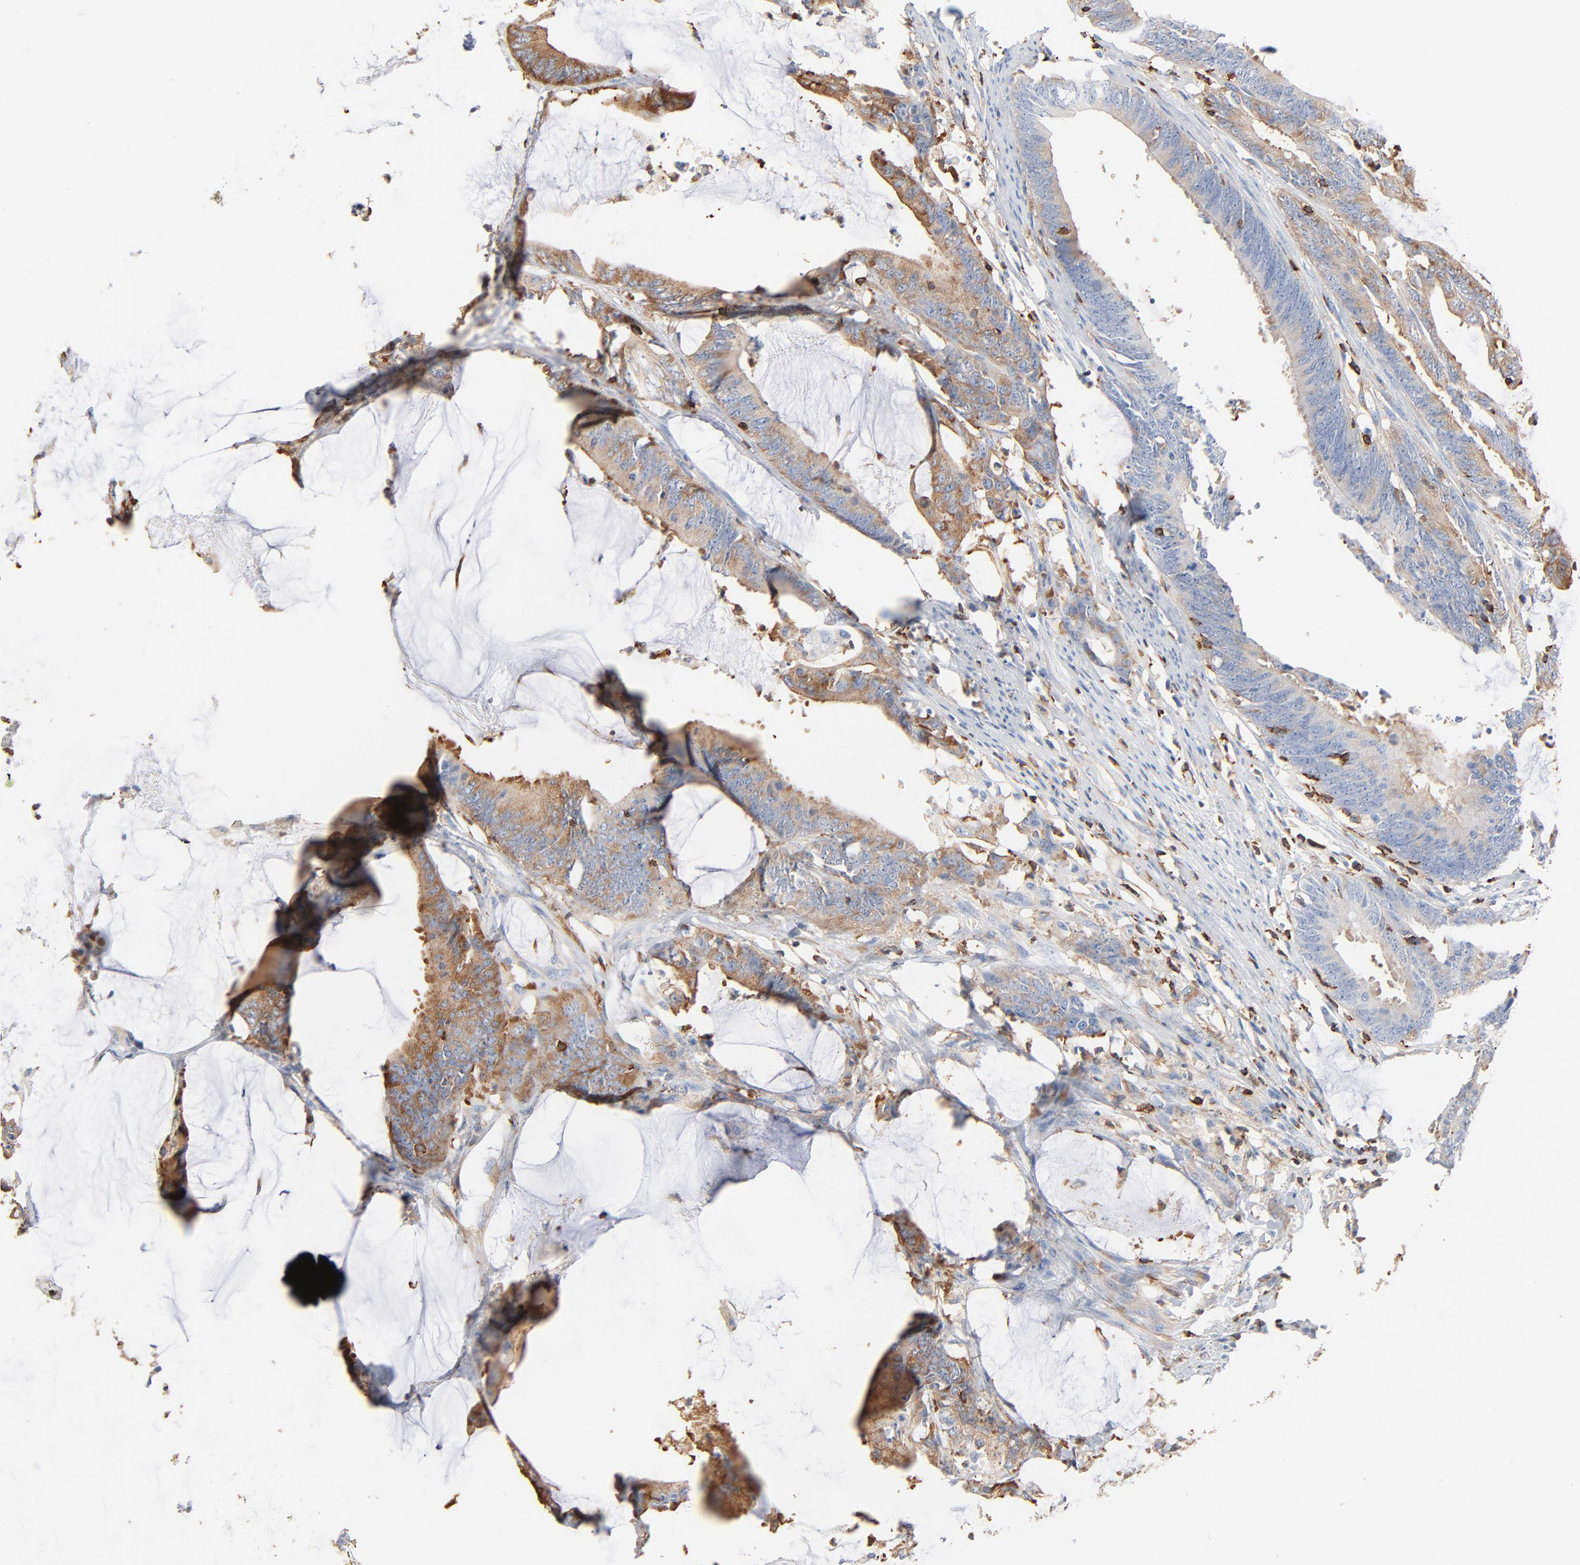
{"staining": {"intensity": "weak", "quantity": "25%-75%", "location": "cytoplasmic/membranous"}, "tissue": "colorectal cancer", "cell_type": "Tumor cells", "image_type": "cancer", "snomed": [{"axis": "morphology", "description": "Adenocarcinoma, NOS"}, {"axis": "topography", "description": "Rectum"}], "caption": "Adenocarcinoma (colorectal) was stained to show a protein in brown. There is low levels of weak cytoplasmic/membranous staining in approximately 25%-75% of tumor cells.", "gene": "SH3KBP1", "patient": {"sex": "female", "age": 66}}